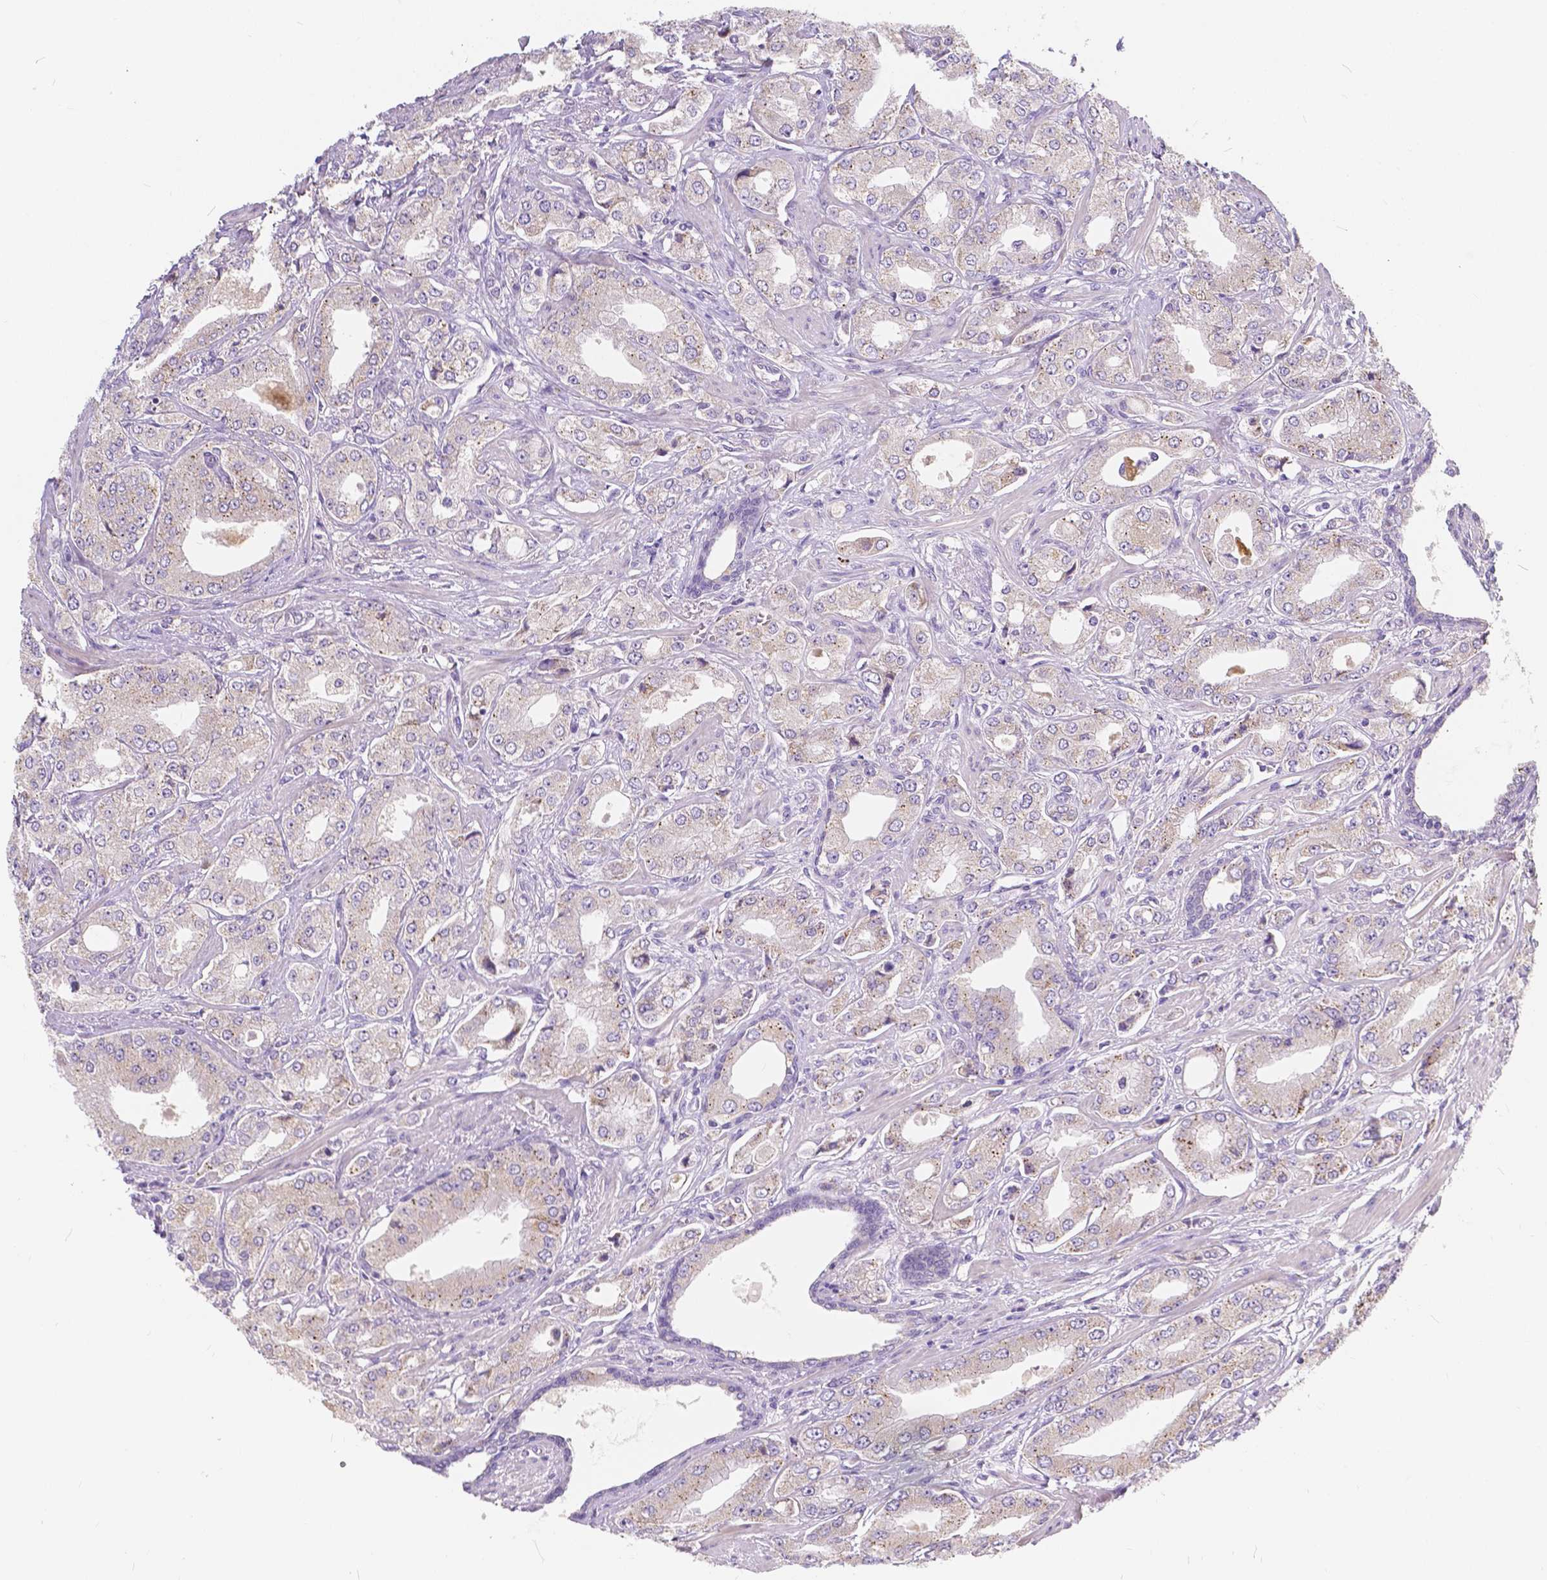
{"staining": {"intensity": "weak", "quantity": "<25%", "location": "cytoplasmic/membranous"}, "tissue": "prostate cancer", "cell_type": "Tumor cells", "image_type": "cancer", "snomed": [{"axis": "morphology", "description": "Adenocarcinoma, Low grade"}, {"axis": "topography", "description": "Prostate"}], "caption": "IHC micrograph of prostate adenocarcinoma (low-grade) stained for a protein (brown), which demonstrates no staining in tumor cells. (IHC, brightfield microscopy, high magnification).", "gene": "RNF186", "patient": {"sex": "male", "age": 60}}